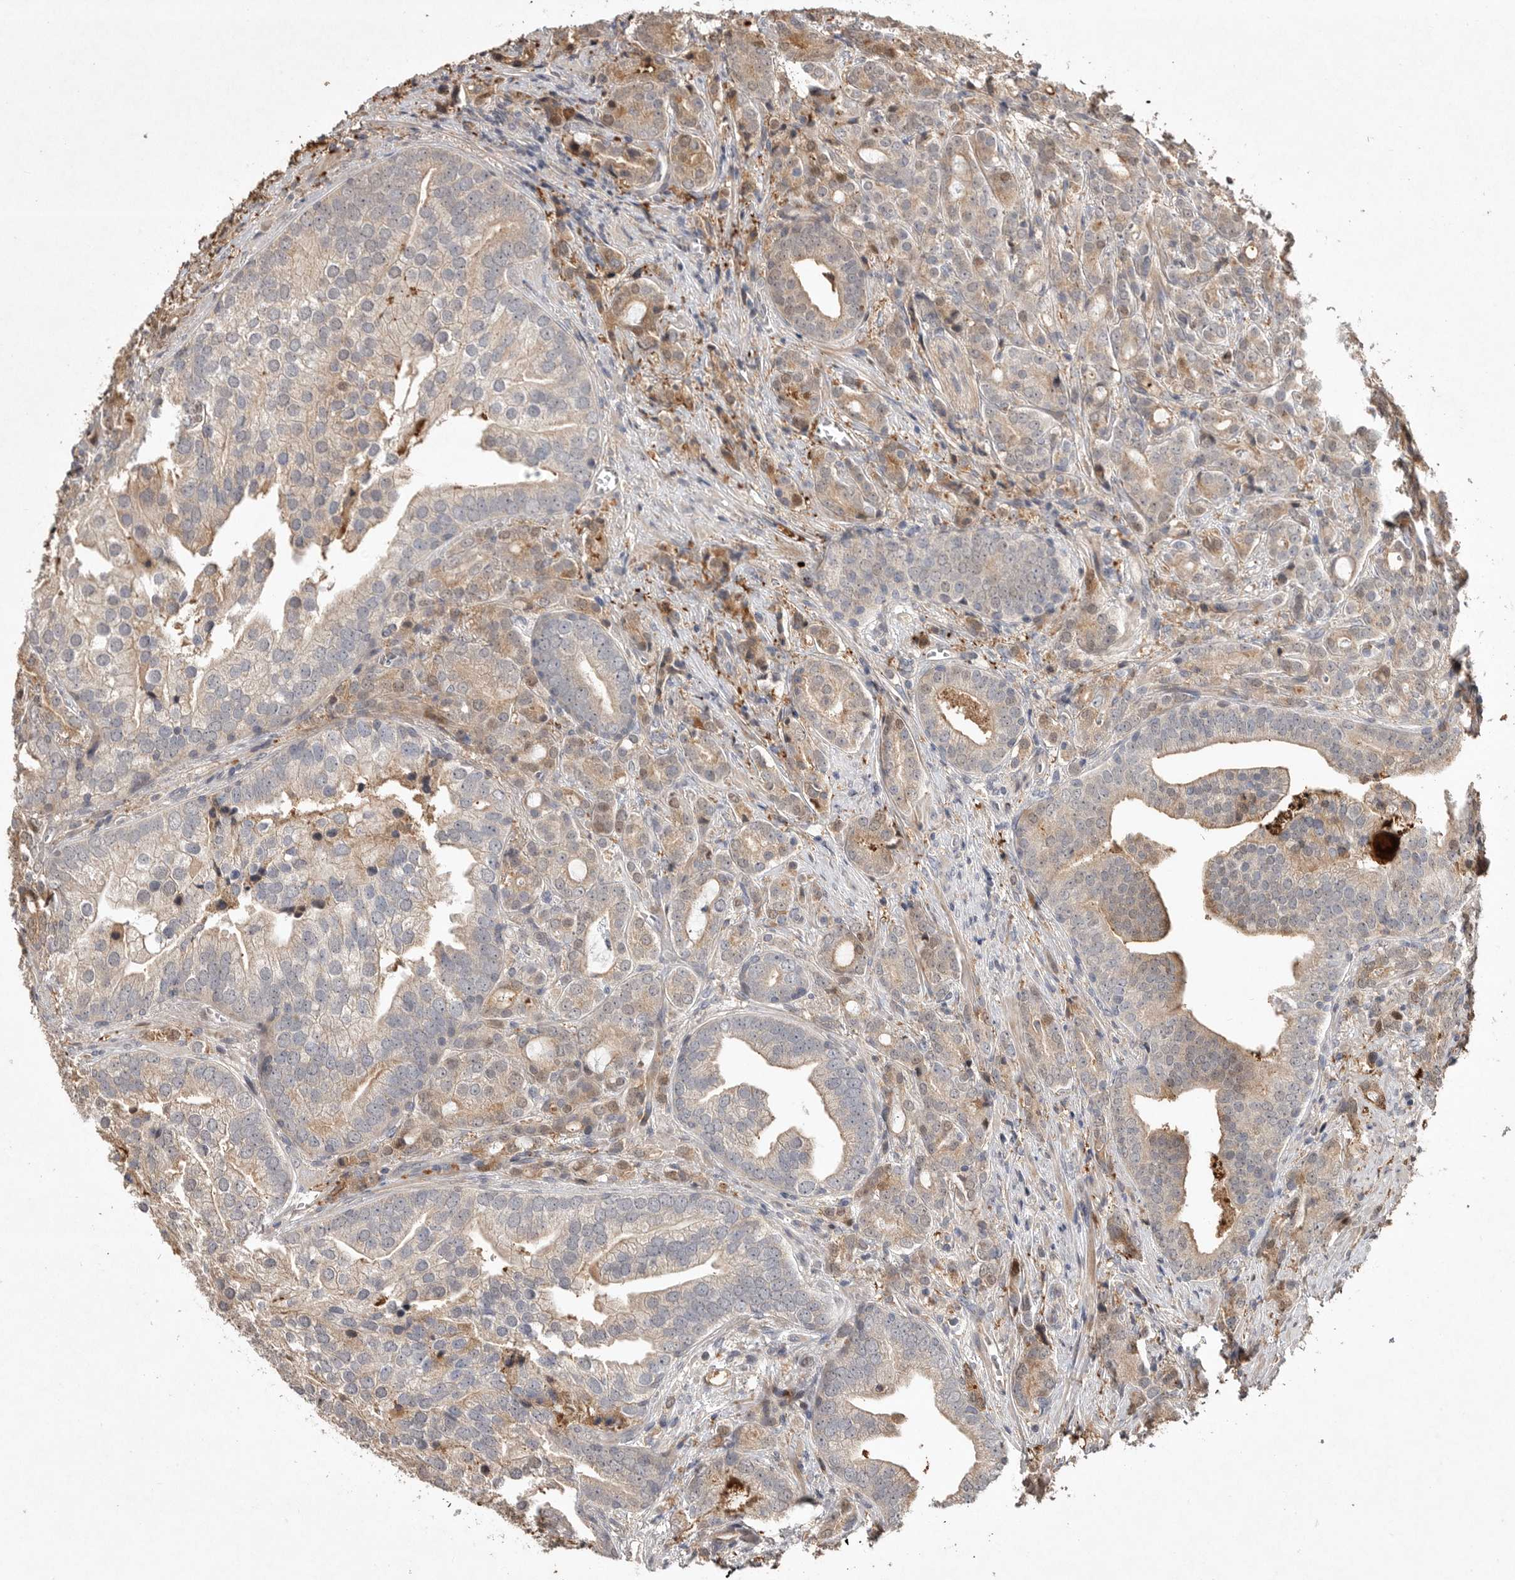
{"staining": {"intensity": "weak", "quantity": "25%-75%", "location": "cytoplasmic/membranous"}, "tissue": "prostate cancer", "cell_type": "Tumor cells", "image_type": "cancer", "snomed": [{"axis": "morphology", "description": "Adenocarcinoma, High grade"}, {"axis": "topography", "description": "Prostate"}], "caption": "DAB immunohistochemical staining of human prostate high-grade adenocarcinoma exhibits weak cytoplasmic/membranous protein expression in about 25%-75% of tumor cells.", "gene": "VN1R4", "patient": {"sex": "male", "age": 57}}